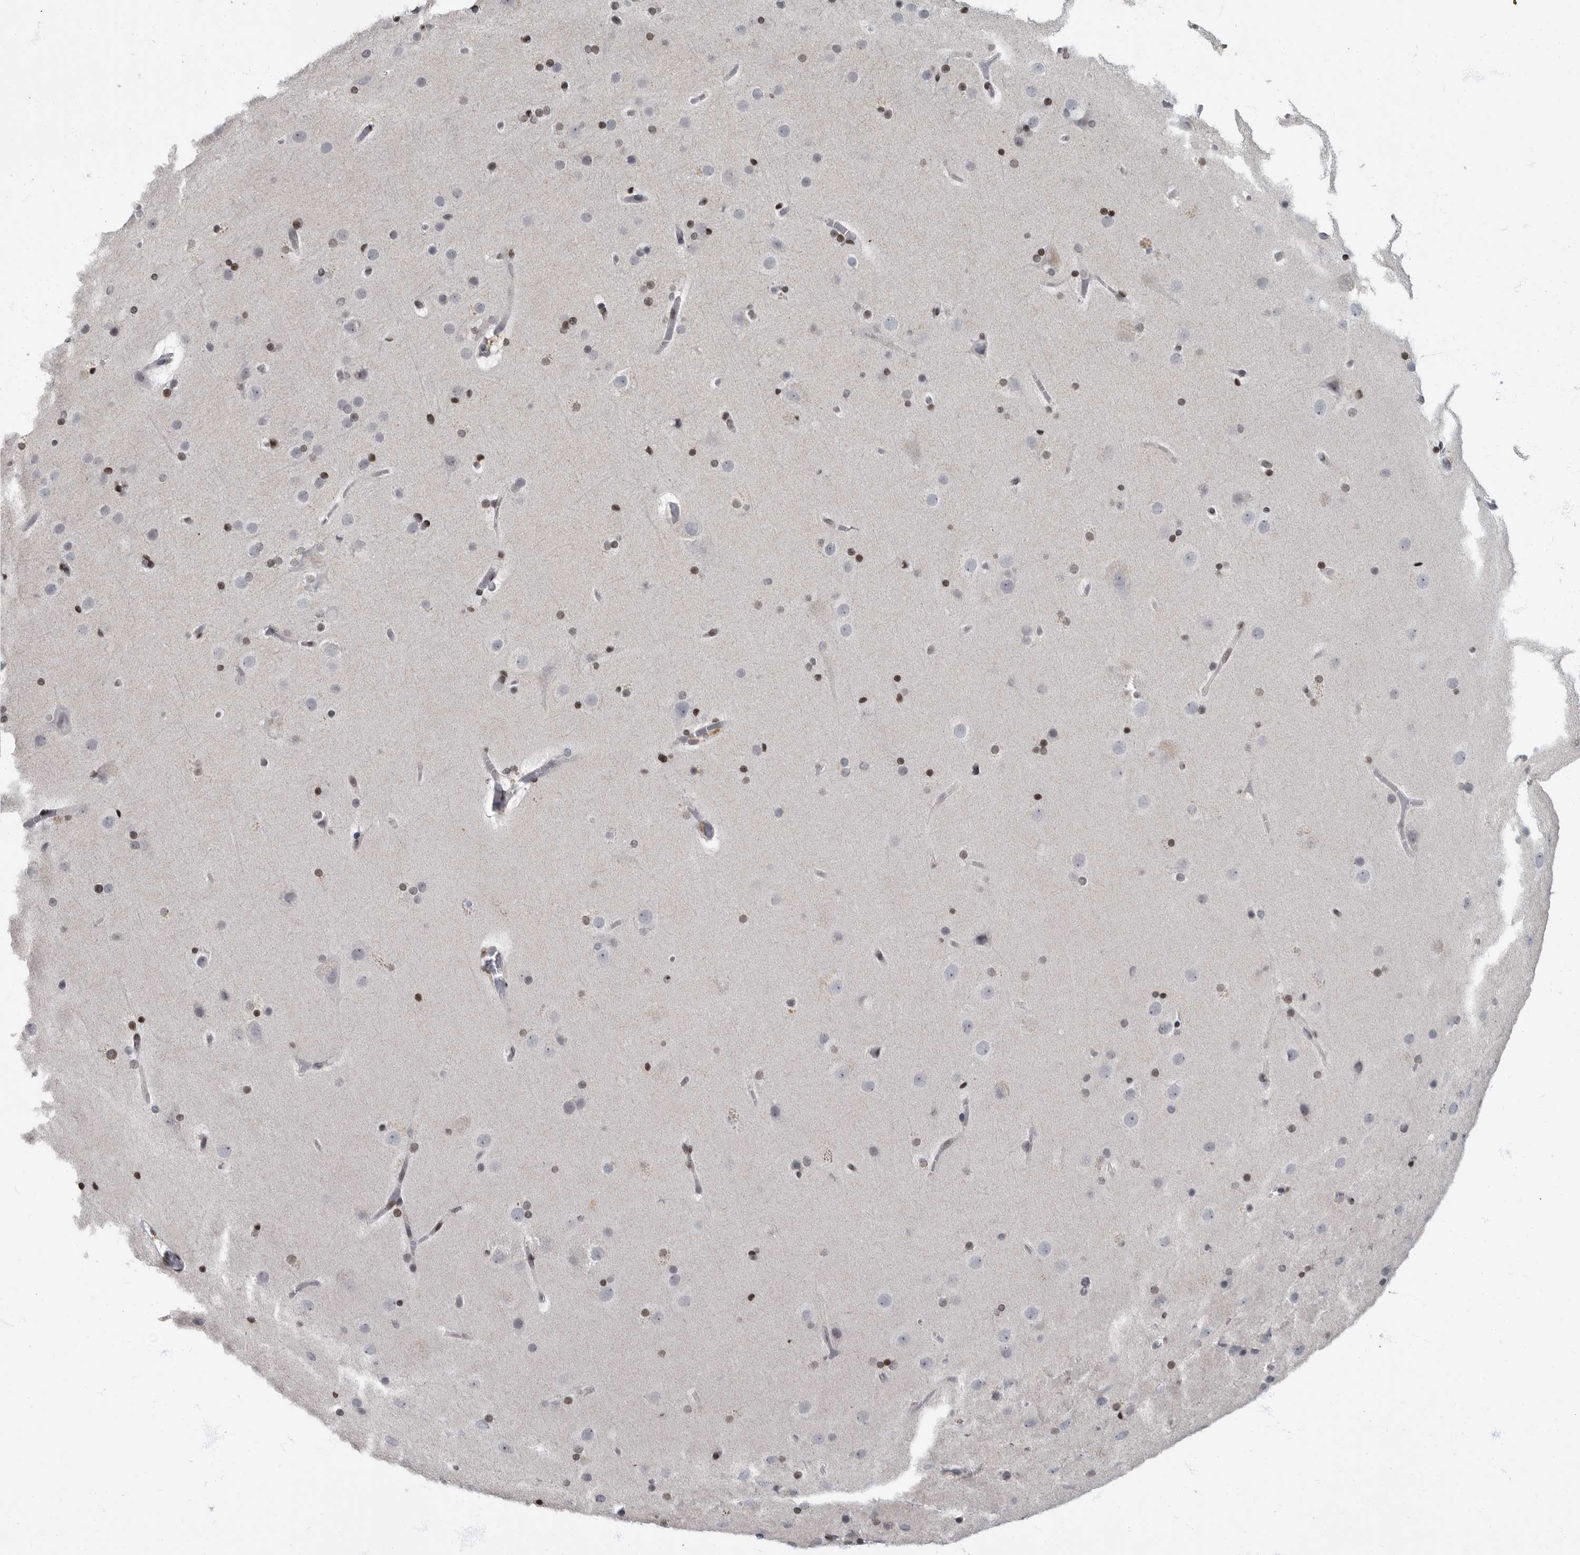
{"staining": {"intensity": "negative", "quantity": "none", "location": "none"}, "tissue": "cerebral cortex", "cell_type": "Endothelial cells", "image_type": "normal", "snomed": [{"axis": "morphology", "description": "Normal tissue, NOS"}, {"axis": "topography", "description": "Cerebral cortex"}], "caption": "Immunohistochemistry (IHC) image of benign cerebral cortex stained for a protein (brown), which displays no expression in endothelial cells.", "gene": "EVI5", "patient": {"sex": "male", "age": 57}}